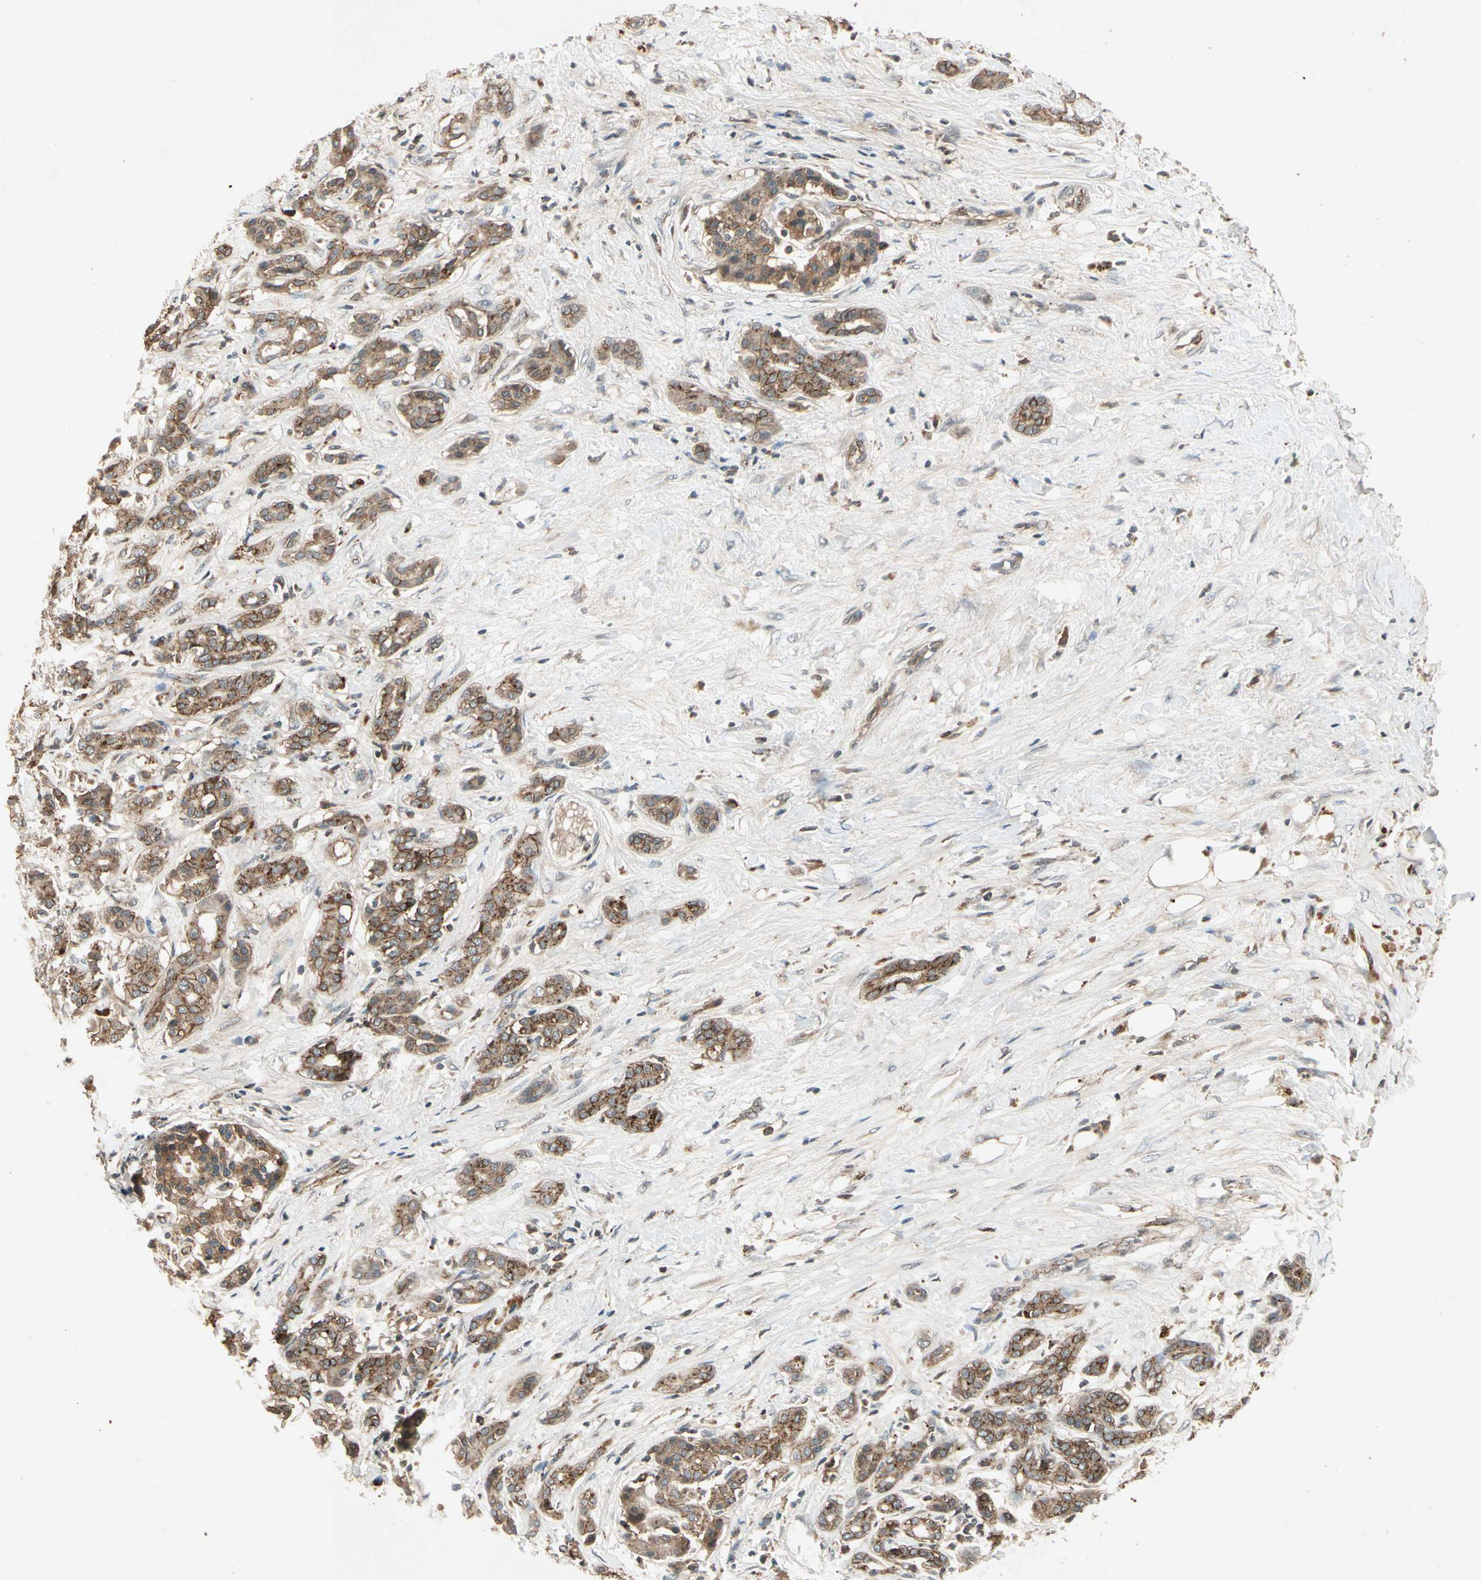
{"staining": {"intensity": "strong", "quantity": ">75%", "location": "cytoplasmic/membranous"}, "tissue": "pancreatic cancer", "cell_type": "Tumor cells", "image_type": "cancer", "snomed": [{"axis": "morphology", "description": "Adenocarcinoma, NOS"}, {"axis": "topography", "description": "Pancreas"}], "caption": "Tumor cells reveal strong cytoplasmic/membranous positivity in approximately >75% of cells in adenocarcinoma (pancreatic).", "gene": "FLOT1", "patient": {"sex": "male", "age": 41}}